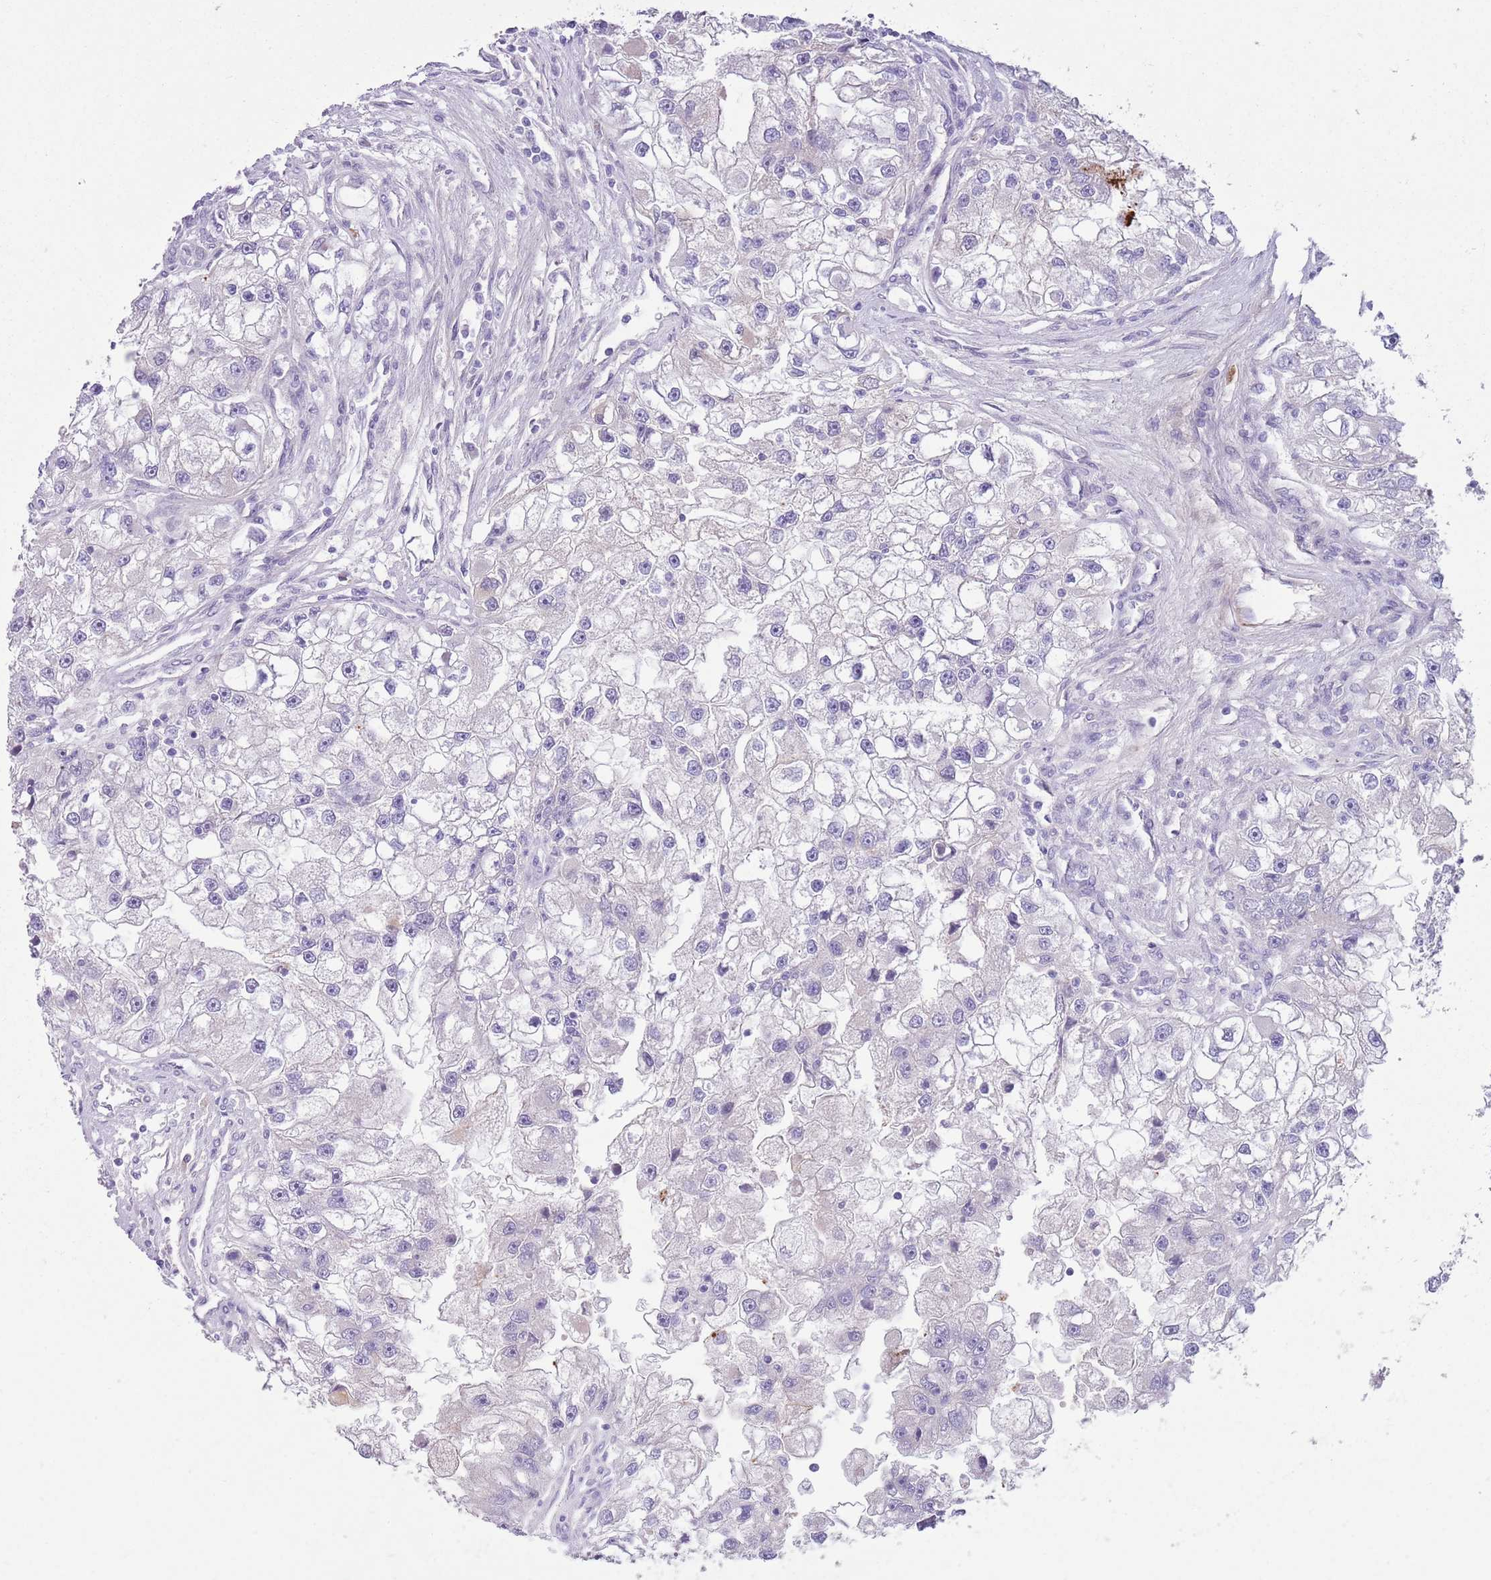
{"staining": {"intensity": "negative", "quantity": "none", "location": "none"}, "tissue": "renal cancer", "cell_type": "Tumor cells", "image_type": "cancer", "snomed": [{"axis": "morphology", "description": "Adenocarcinoma, NOS"}, {"axis": "topography", "description": "Kidney"}], "caption": "This is a photomicrograph of immunohistochemistry staining of adenocarcinoma (renal), which shows no positivity in tumor cells. The staining is performed using DAB brown chromogen with nuclei counter-stained in using hematoxylin.", "gene": "CFH", "patient": {"sex": "male", "age": 63}}